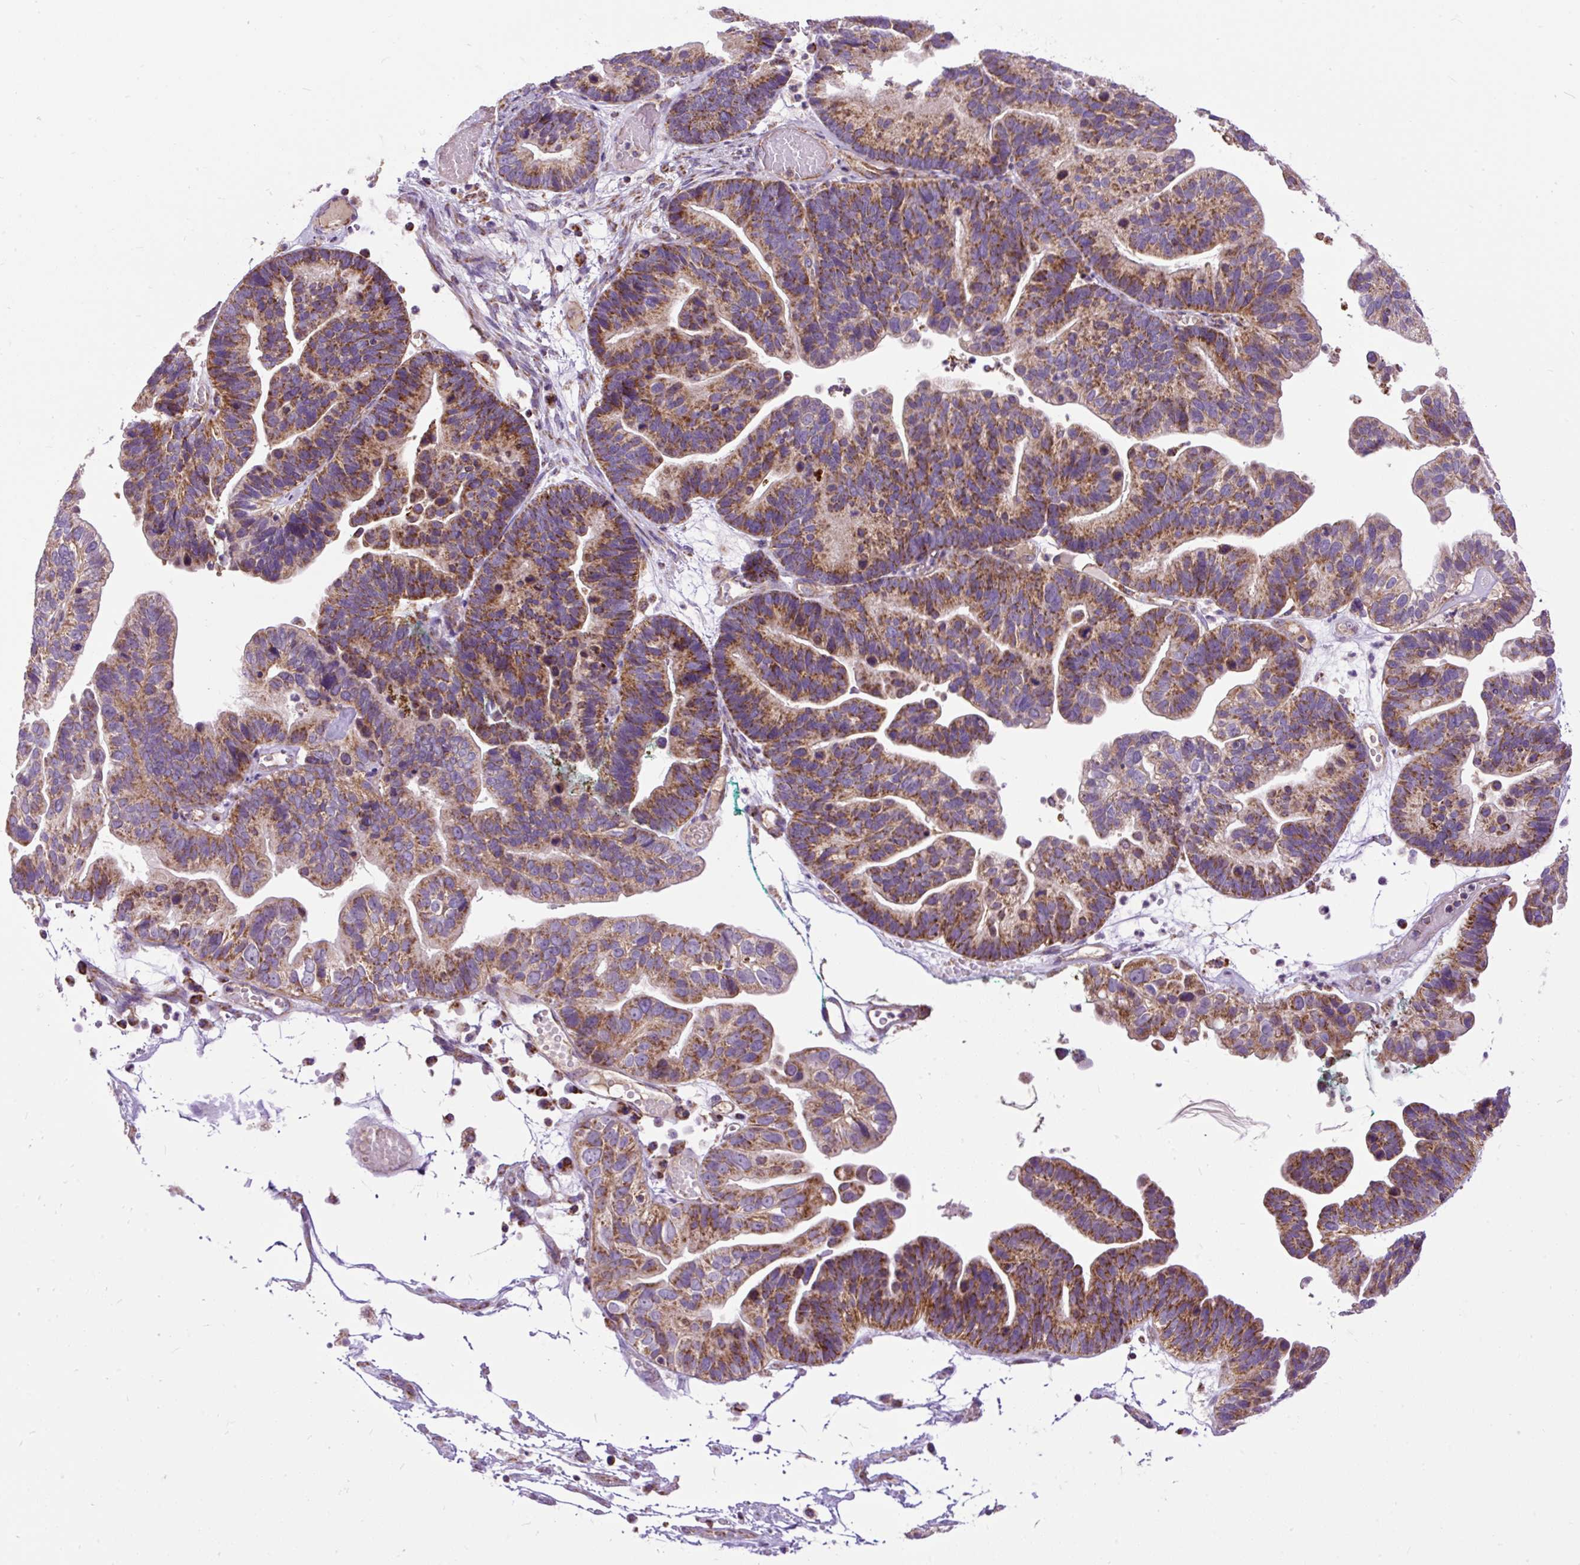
{"staining": {"intensity": "moderate", "quantity": ">75%", "location": "cytoplasmic/membranous"}, "tissue": "ovarian cancer", "cell_type": "Tumor cells", "image_type": "cancer", "snomed": [{"axis": "morphology", "description": "Cystadenocarcinoma, serous, NOS"}, {"axis": "topography", "description": "Ovary"}], "caption": "Human serous cystadenocarcinoma (ovarian) stained with a protein marker exhibits moderate staining in tumor cells.", "gene": "TOMM40", "patient": {"sex": "female", "age": 56}}